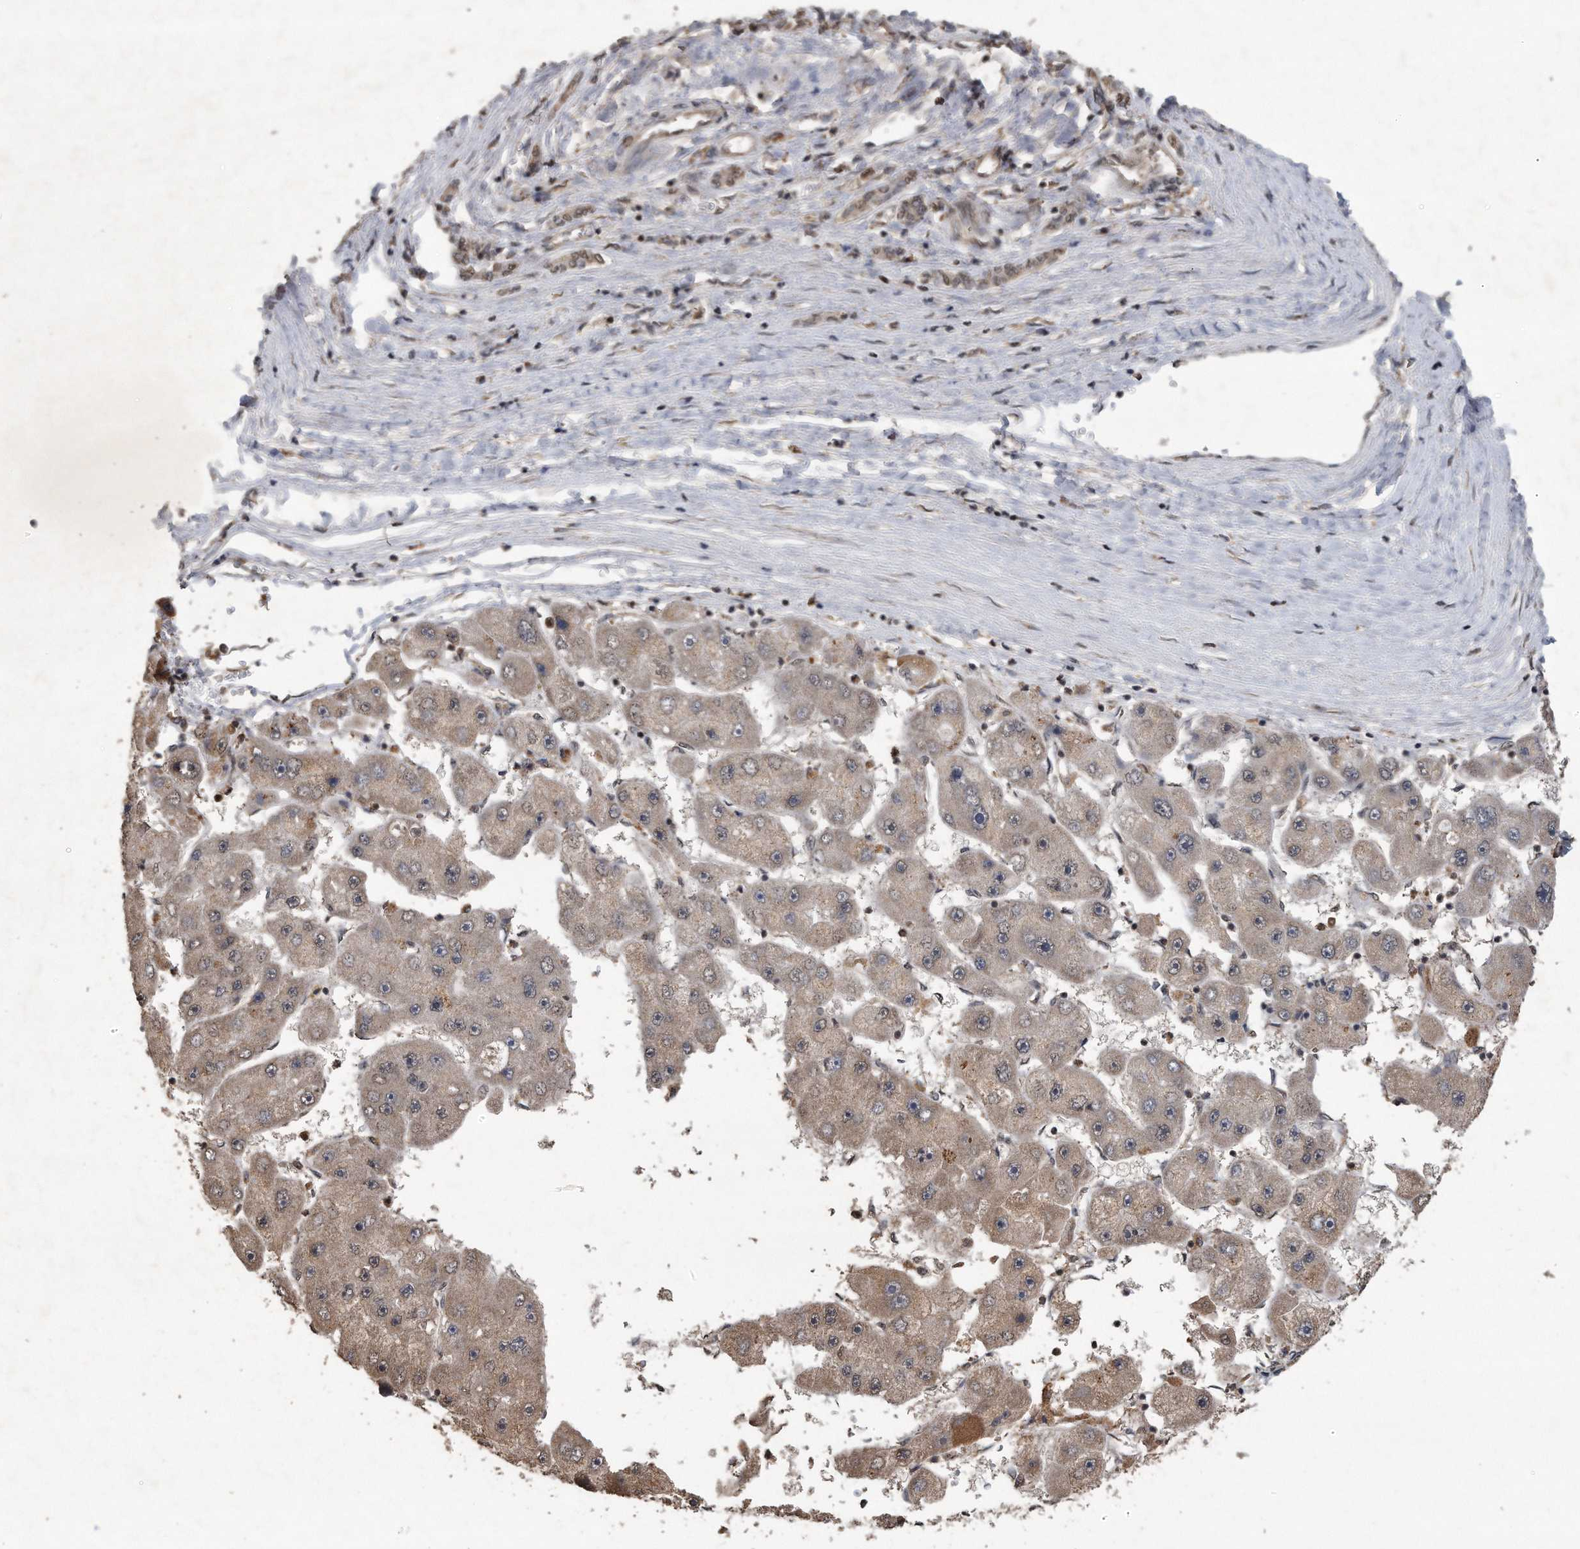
{"staining": {"intensity": "weak", "quantity": ">75%", "location": "cytoplasmic/membranous"}, "tissue": "liver cancer", "cell_type": "Tumor cells", "image_type": "cancer", "snomed": [{"axis": "morphology", "description": "Carcinoma, Hepatocellular, NOS"}, {"axis": "topography", "description": "Liver"}], "caption": "Protein analysis of liver hepatocellular carcinoma tissue demonstrates weak cytoplasmic/membranous staining in about >75% of tumor cells.", "gene": "CRYZL1", "patient": {"sex": "female", "age": 61}}